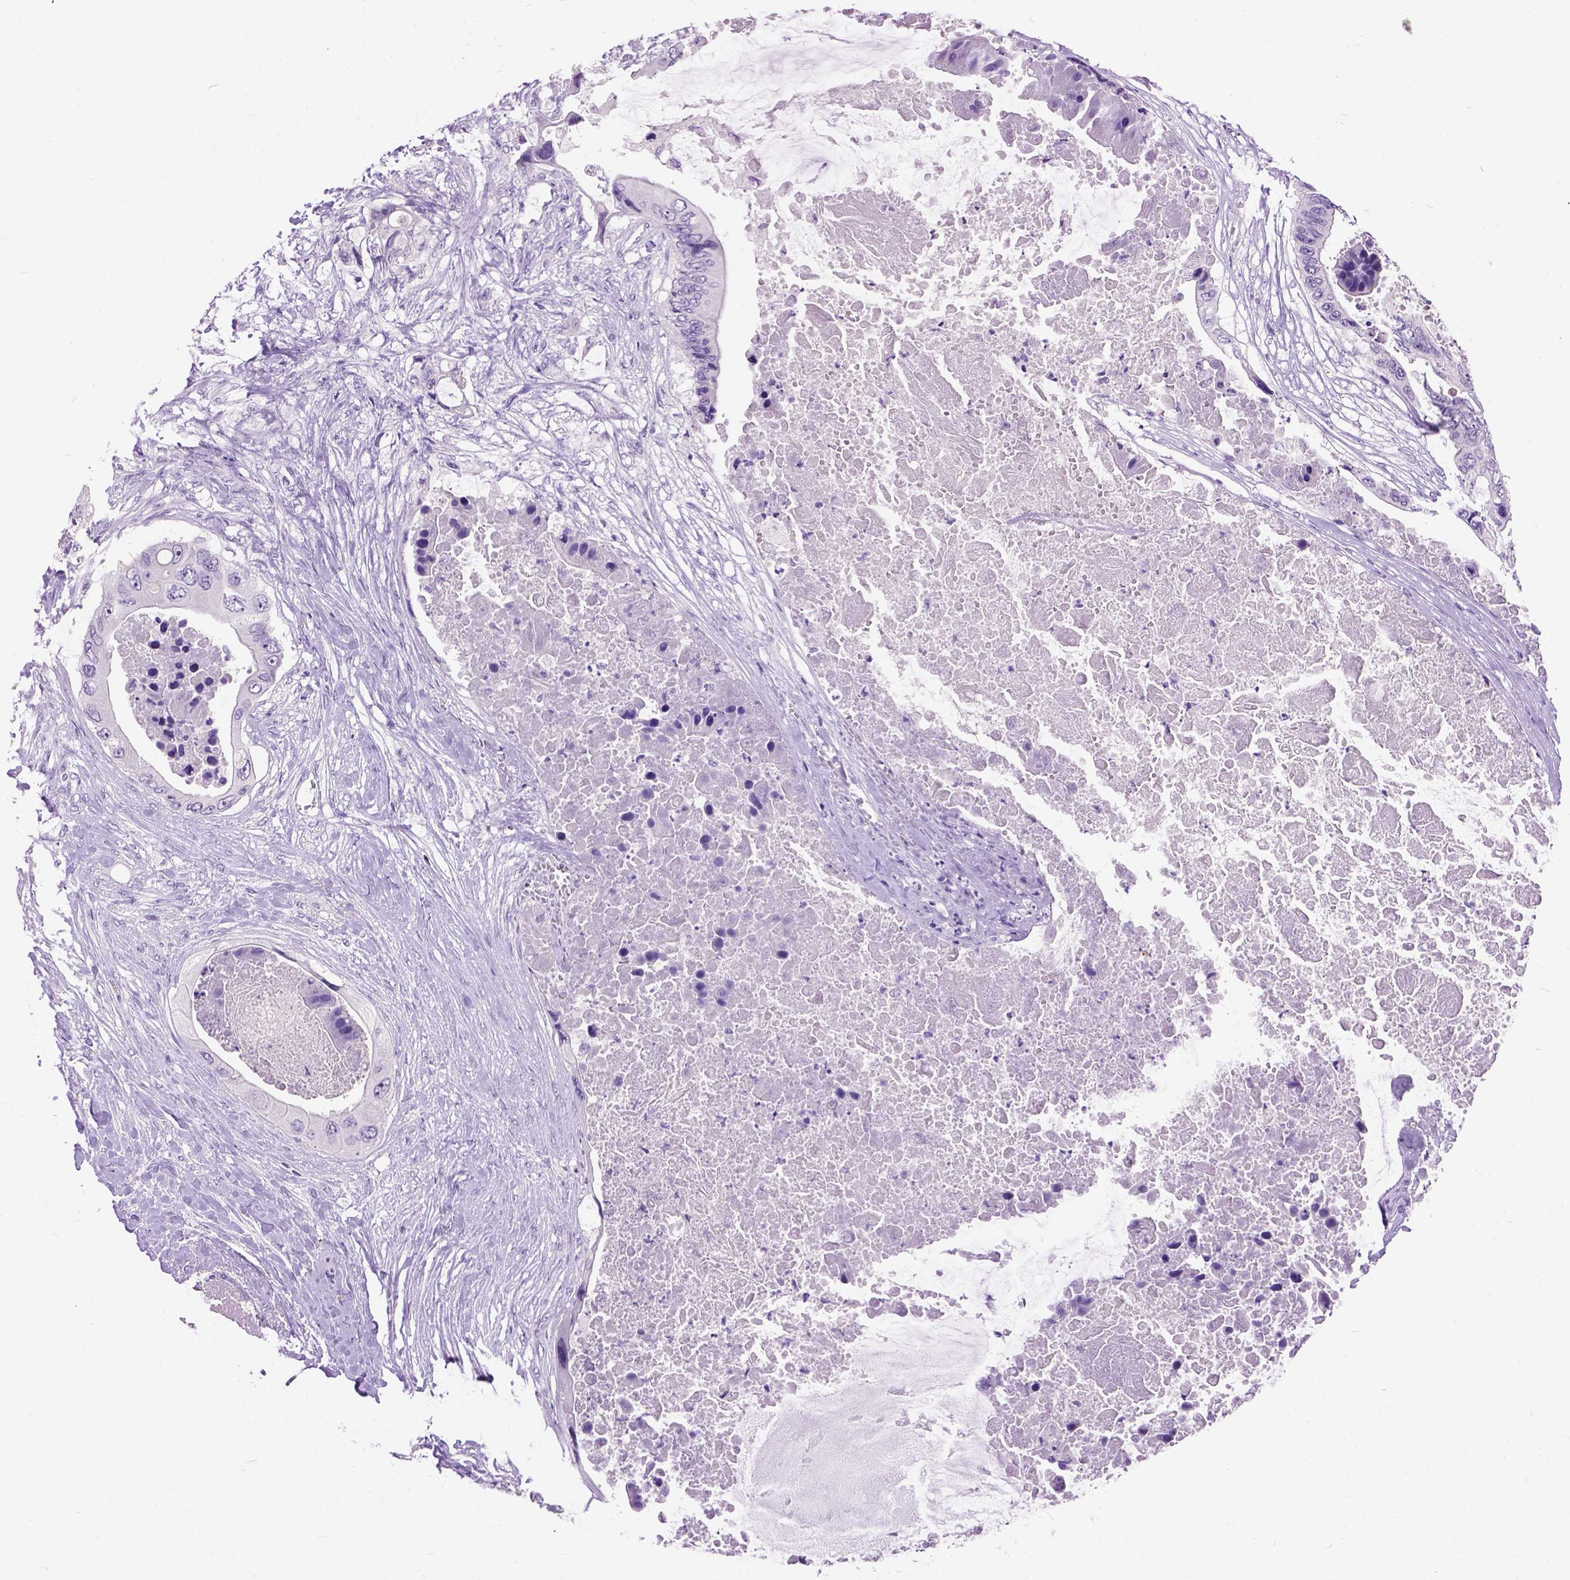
{"staining": {"intensity": "negative", "quantity": "none", "location": "none"}, "tissue": "colorectal cancer", "cell_type": "Tumor cells", "image_type": "cancer", "snomed": [{"axis": "morphology", "description": "Adenocarcinoma, NOS"}, {"axis": "topography", "description": "Rectum"}], "caption": "This is an immunohistochemistry micrograph of human colorectal adenocarcinoma. There is no staining in tumor cells.", "gene": "MAPT", "patient": {"sex": "male", "age": 63}}